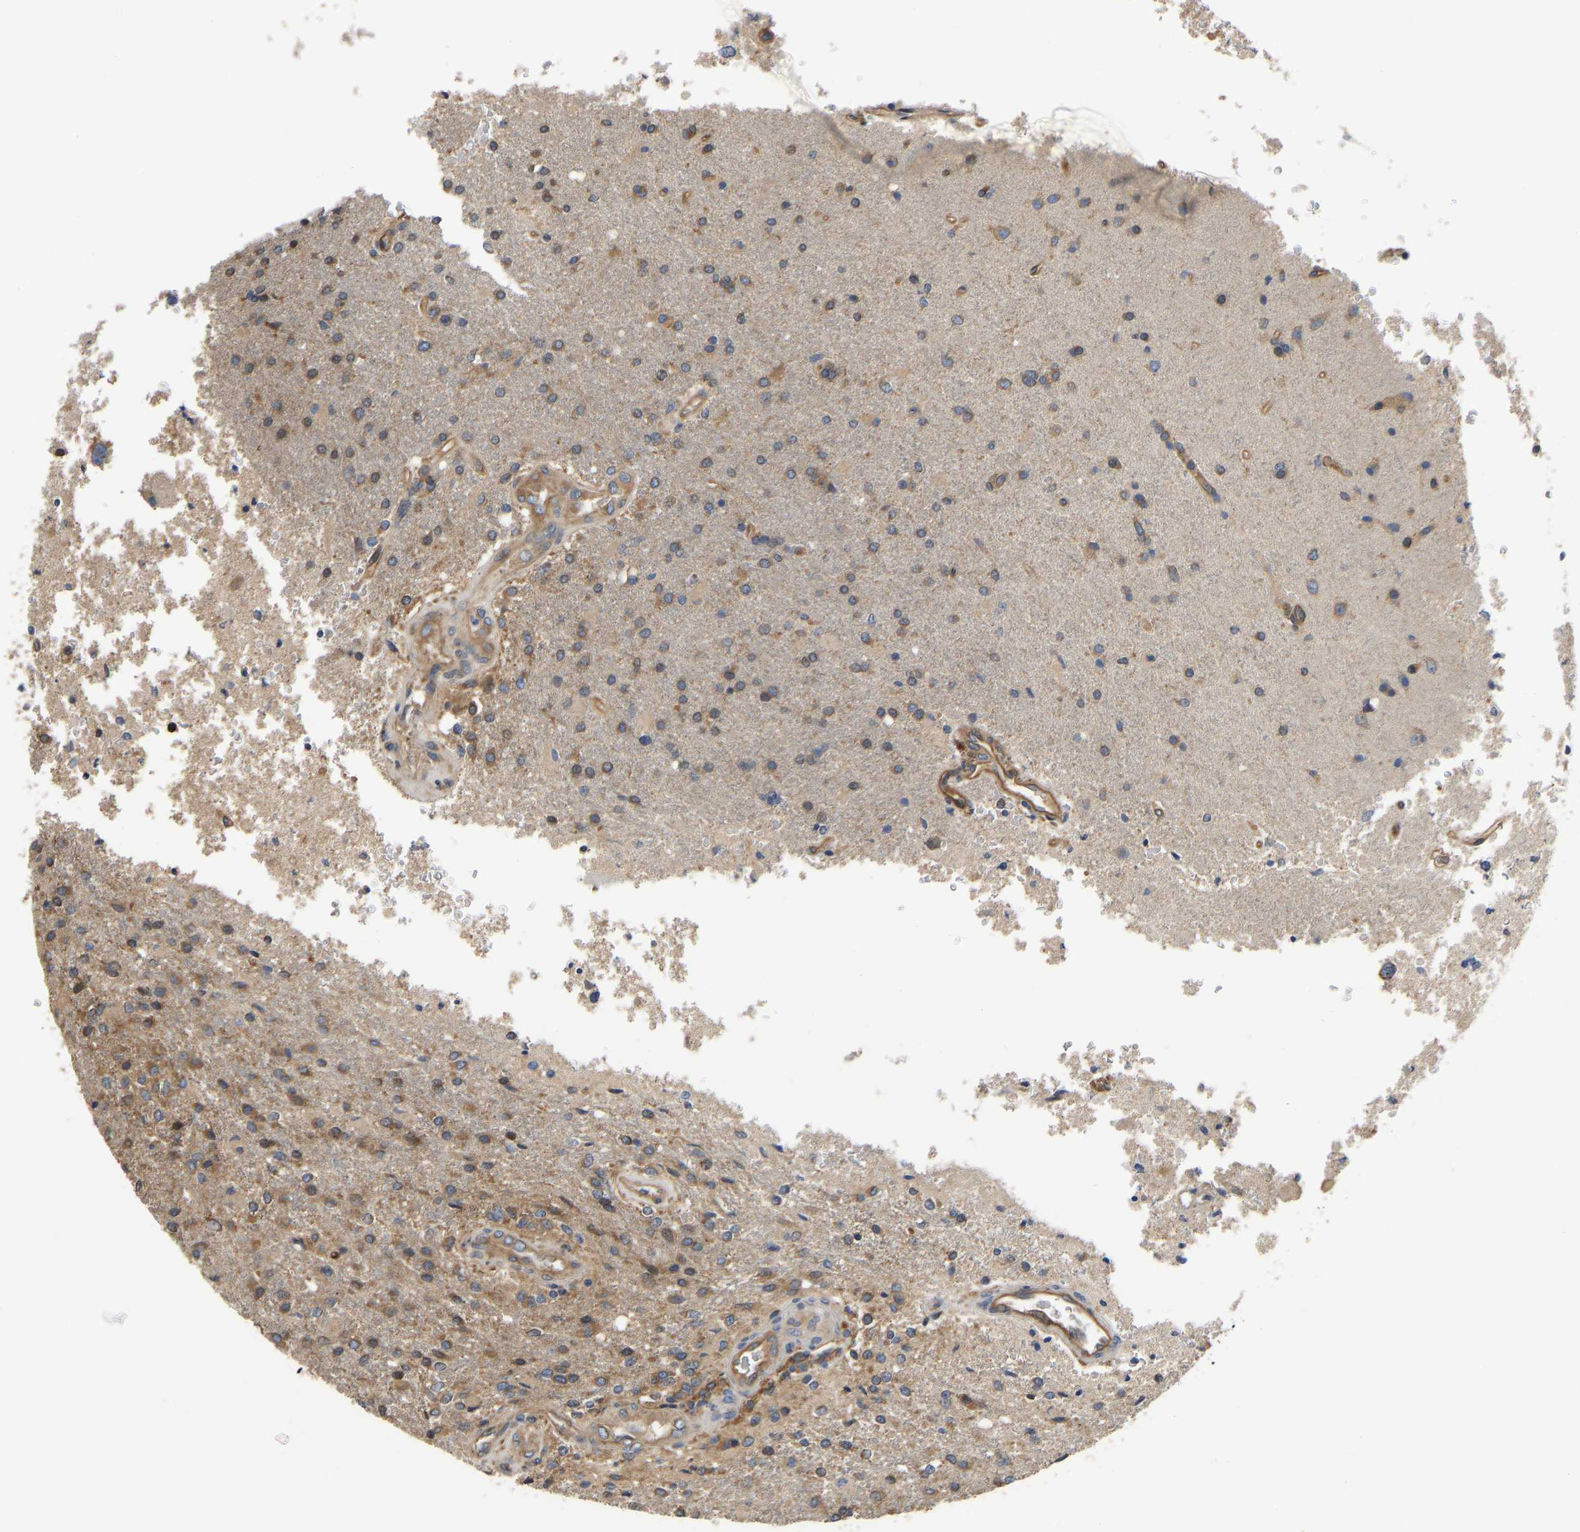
{"staining": {"intensity": "moderate", "quantity": "25%-75%", "location": "cytoplasmic/membranous"}, "tissue": "glioma", "cell_type": "Tumor cells", "image_type": "cancer", "snomed": [{"axis": "morphology", "description": "Normal tissue, NOS"}, {"axis": "morphology", "description": "Glioma, malignant, High grade"}, {"axis": "topography", "description": "Cerebral cortex"}], "caption": "Protein staining by immunohistochemistry displays moderate cytoplasmic/membranous expression in approximately 25%-75% of tumor cells in glioma.", "gene": "FLNB", "patient": {"sex": "male", "age": 77}}